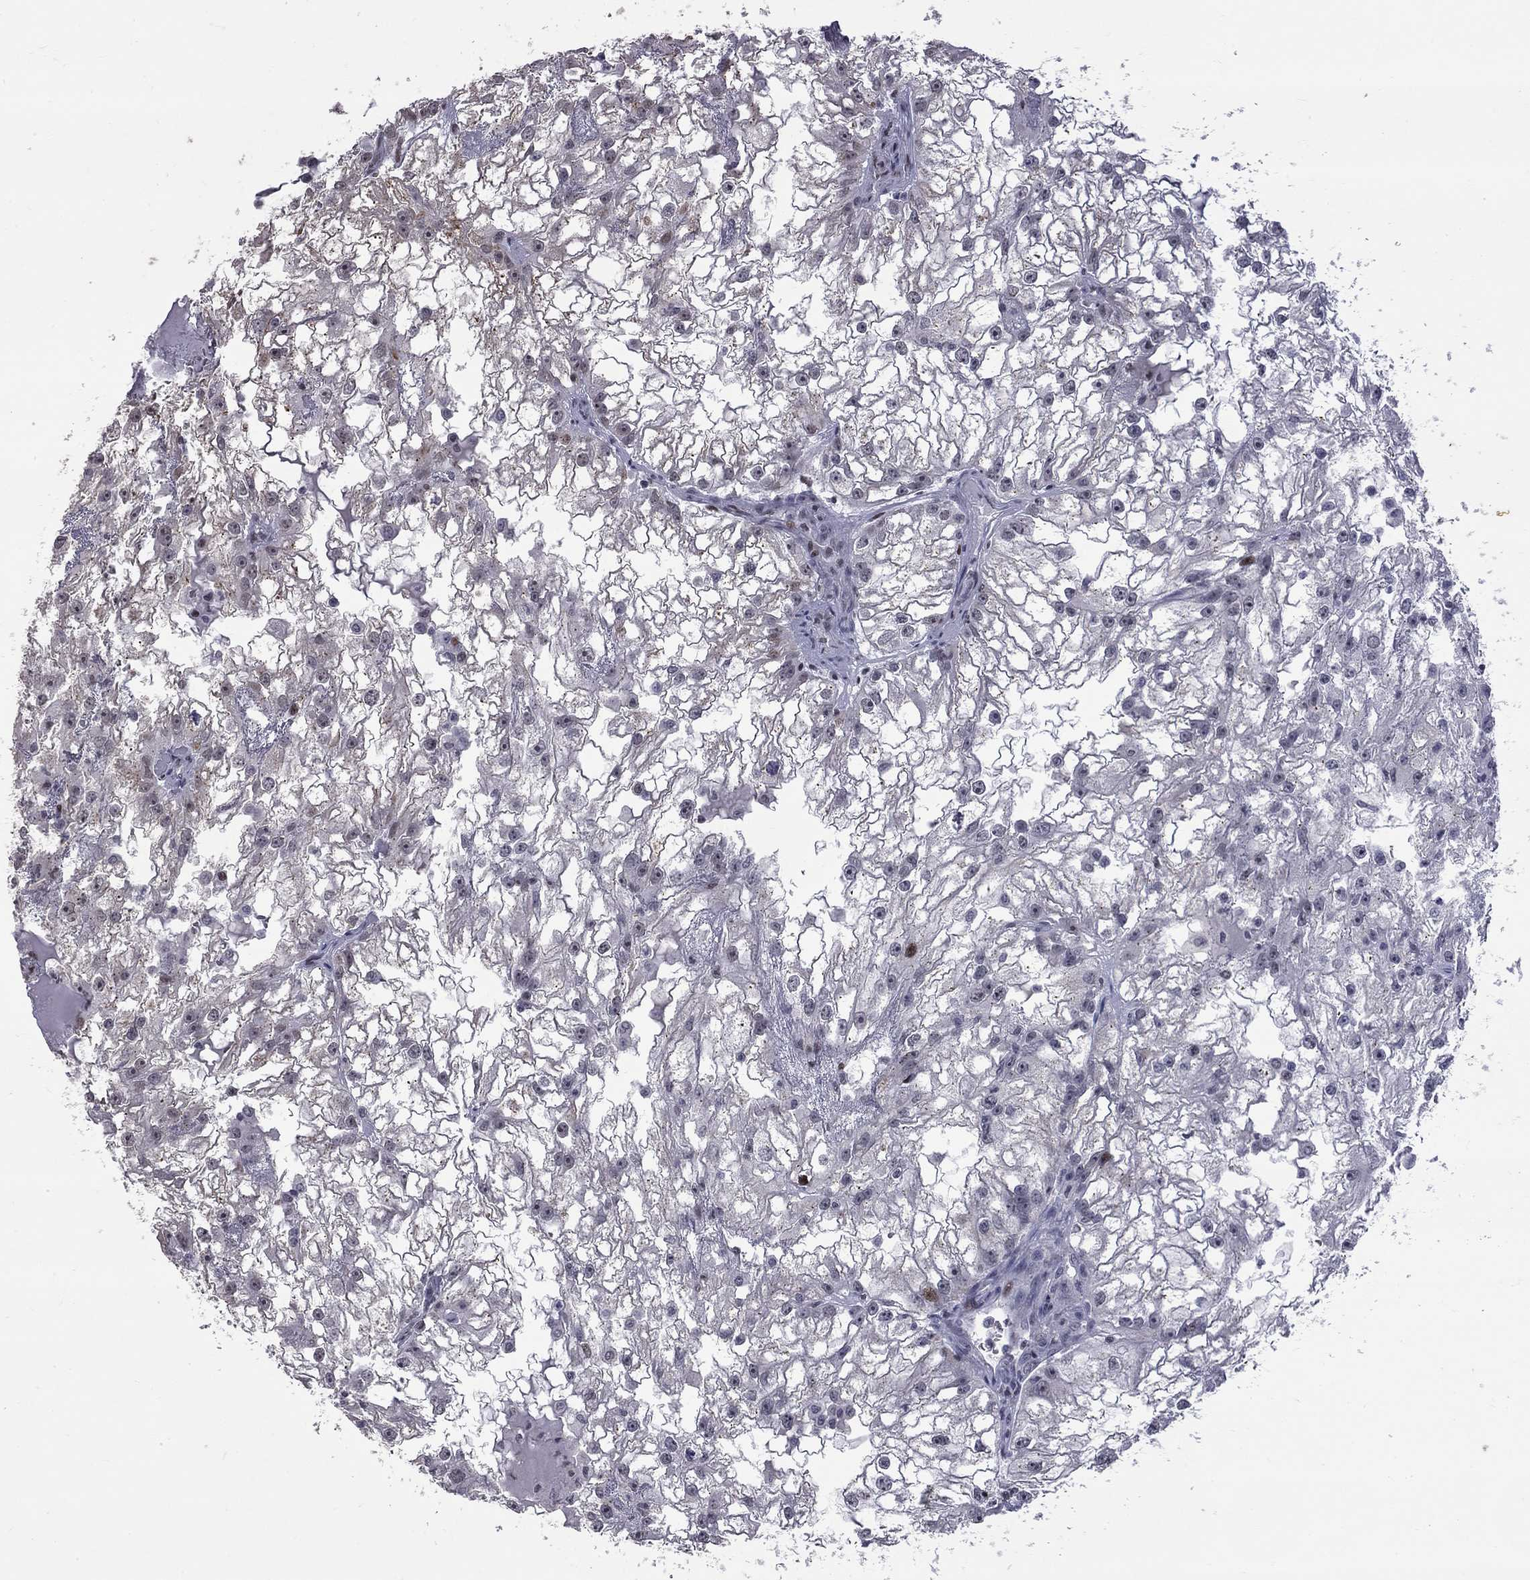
{"staining": {"intensity": "negative", "quantity": "none", "location": "none"}, "tissue": "renal cancer", "cell_type": "Tumor cells", "image_type": "cancer", "snomed": [{"axis": "morphology", "description": "Adenocarcinoma, NOS"}, {"axis": "topography", "description": "Kidney"}], "caption": "Tumor cells show no significant staining in renal cancer (adenocarcinoma).", "gene": "ZNF154", "patient": {"sex": "male", "age": 59}}